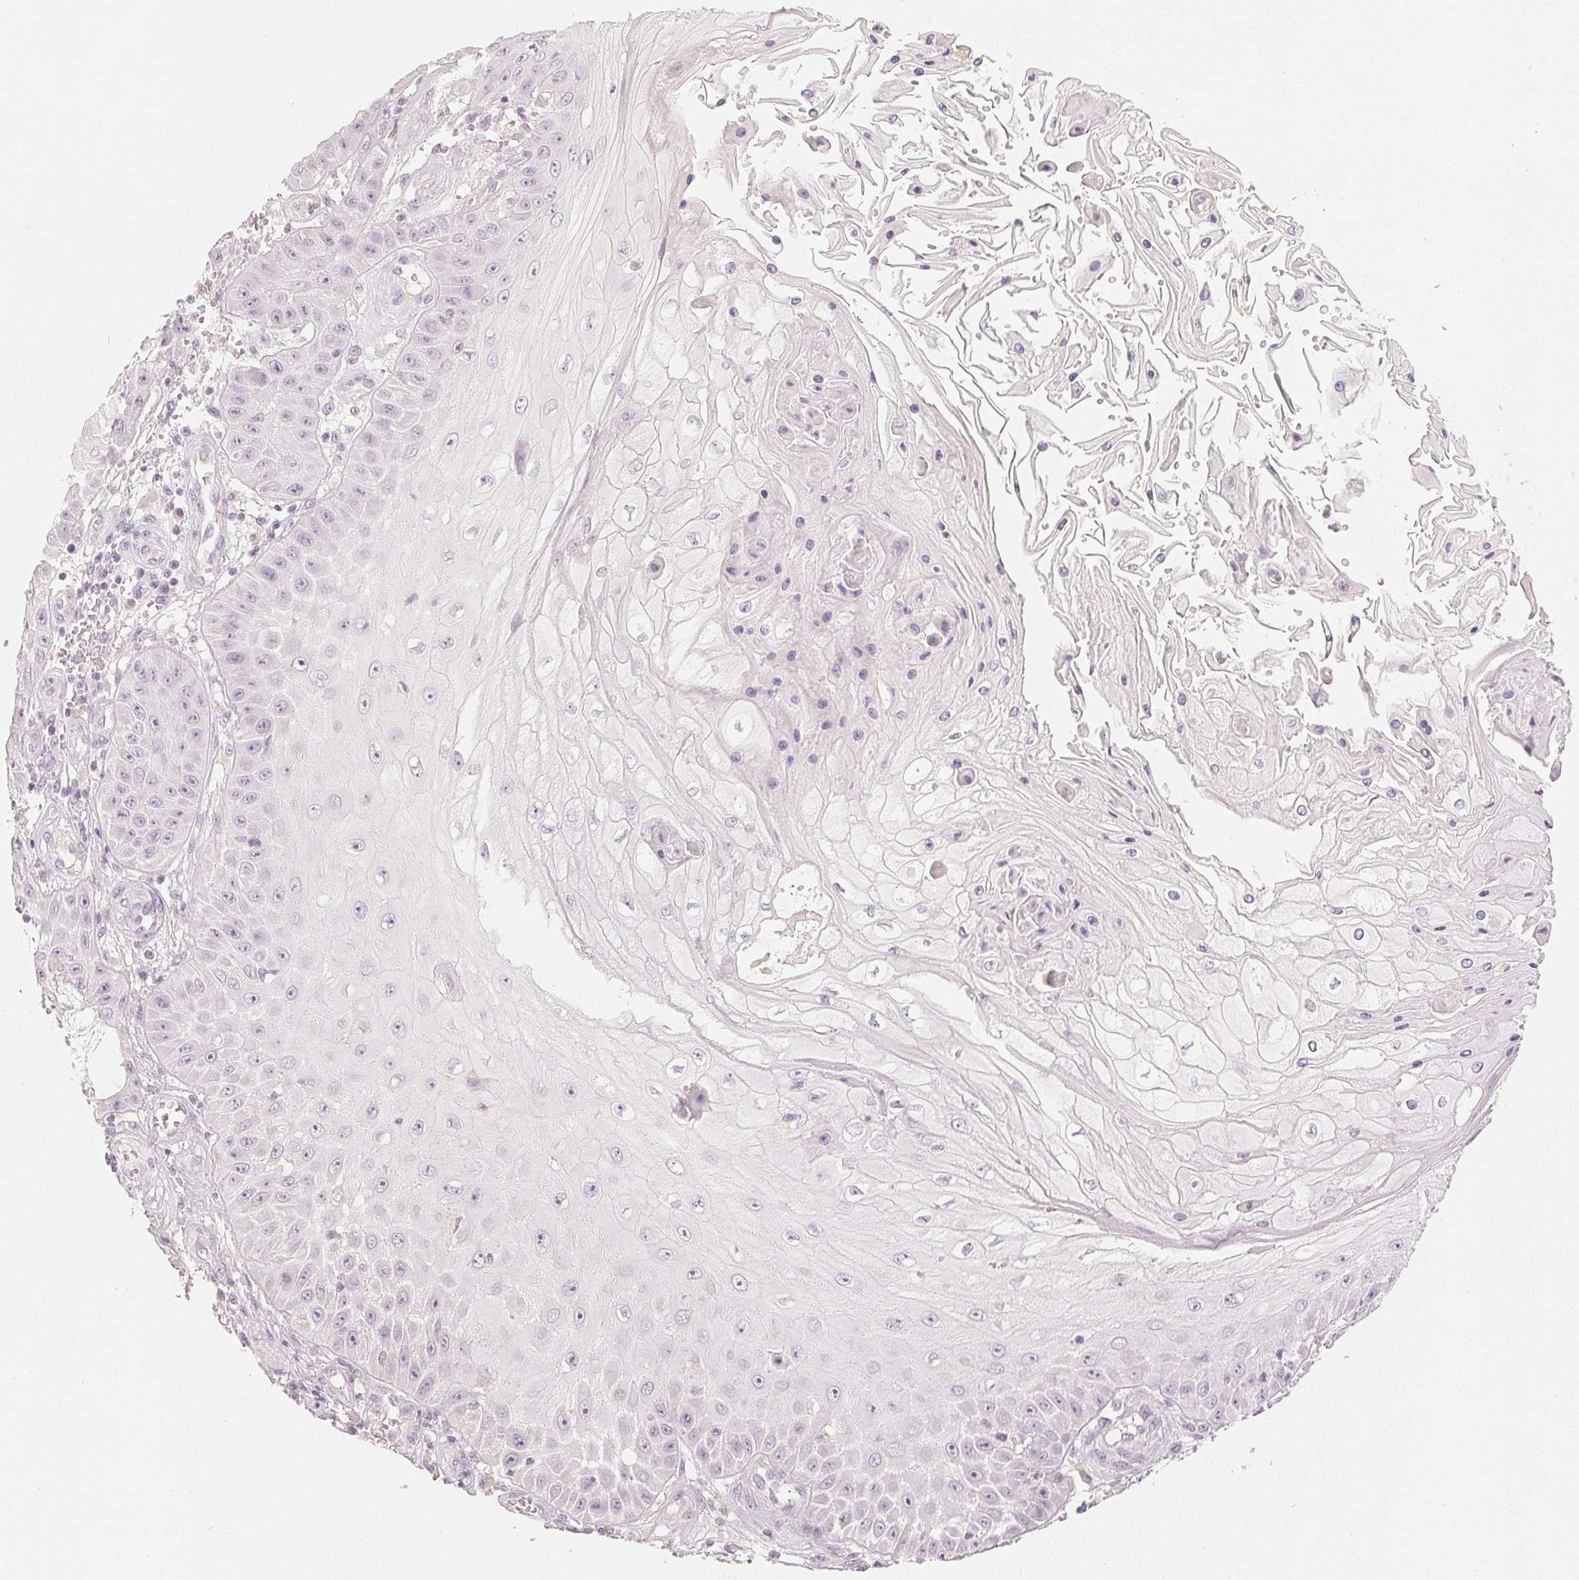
{"staining": {"intensity": "negative", "quantity": "none", "location": "none"}, "tissue": "skin cancer", "cell_type": "Tumor cells", "image_type": "cancer", "snomed": [{"axis": "morphology", "description": "Squamous cell carcinoma, NOS"}, {"axis": "topography", "description": "Skin"}], "caption": "Skin squamous cell carcinoma was stained to show a protein in brown. There is no significant staining in tumor cells.", "gene": "LVRN", "patient": {"sex": "male", "age": 70}}